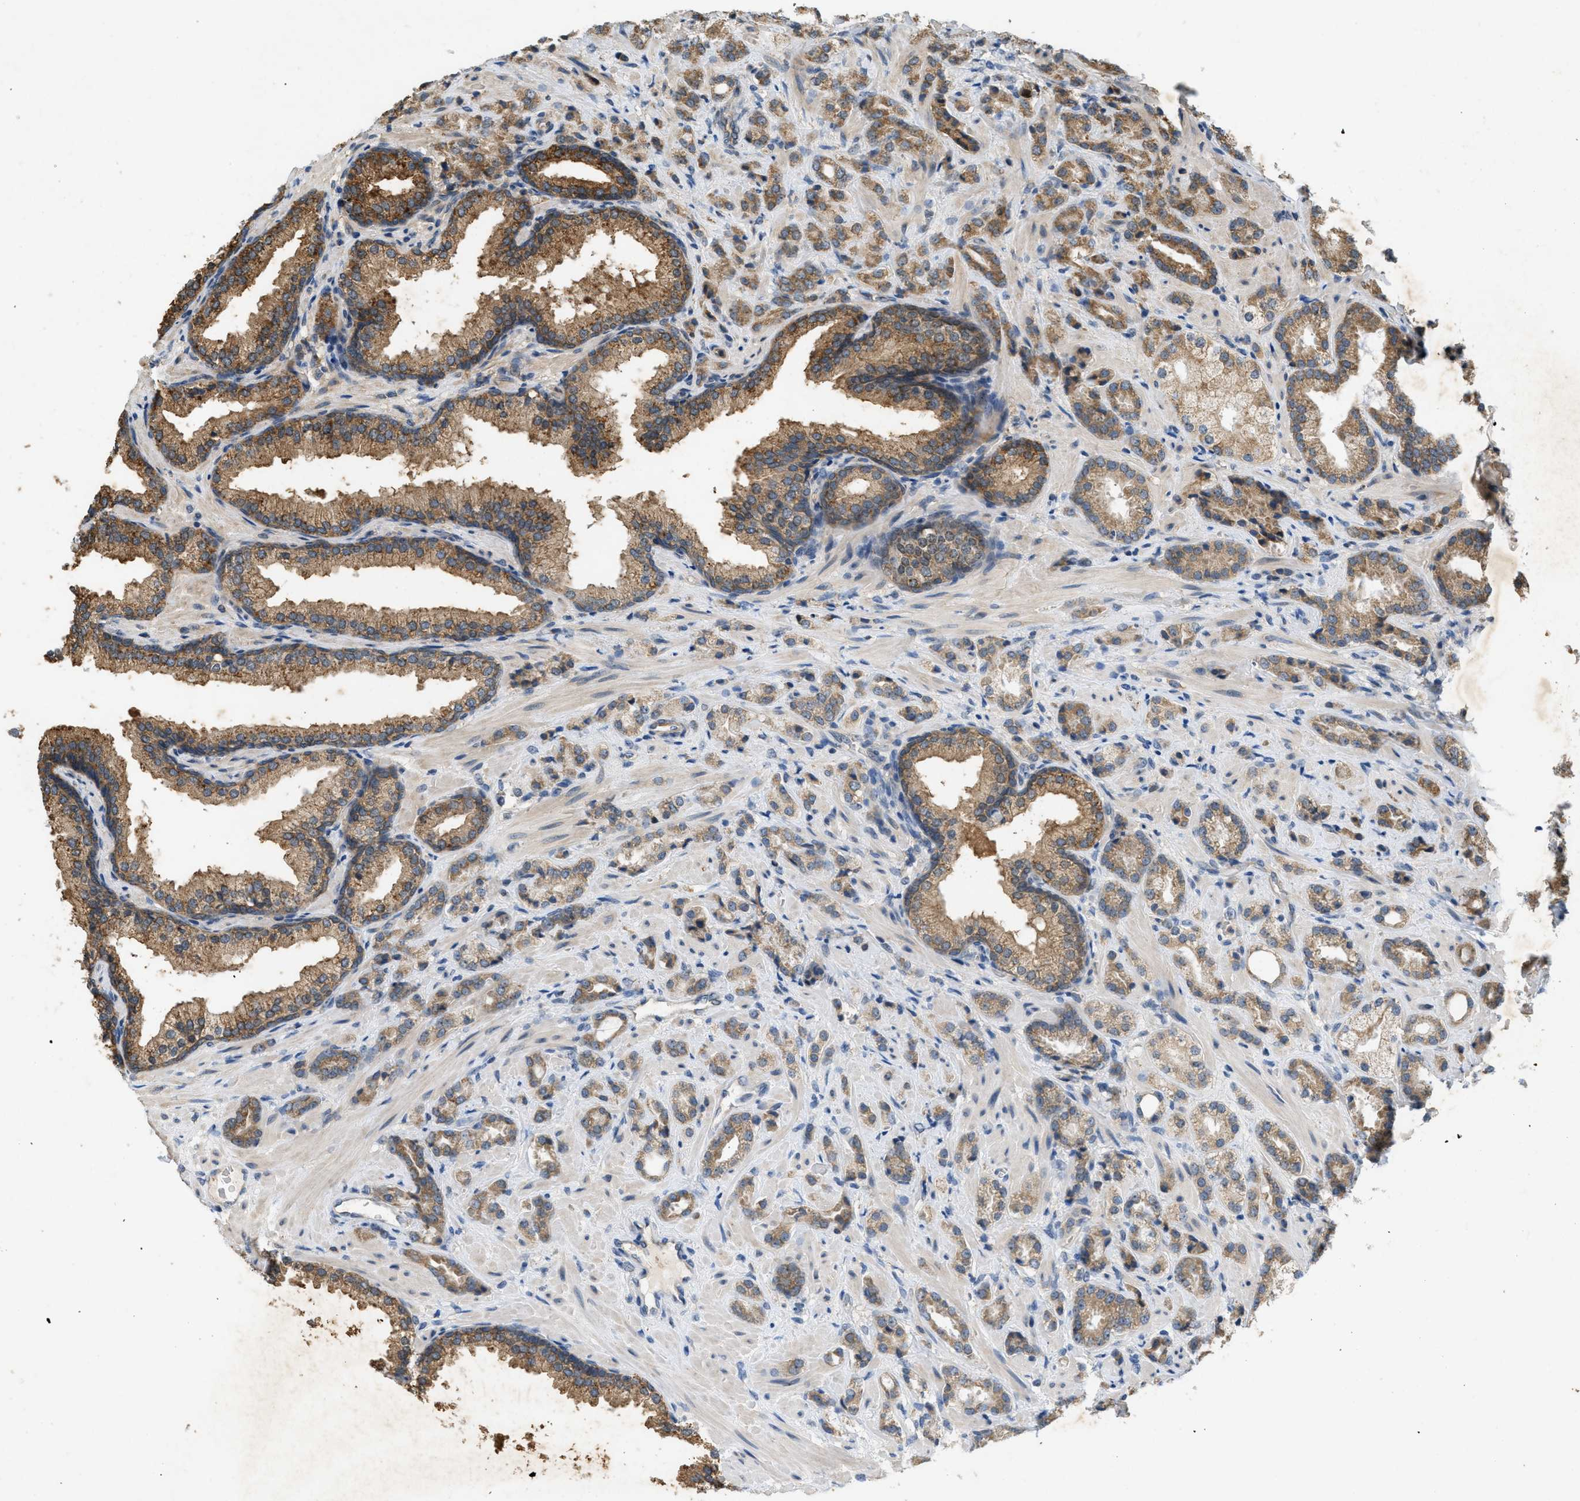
{"staining": {"intensity": "moderate", "quantity": ">75%", "location": "cytoplasmic/membranous"}, "tissue": "prostate cancer", "cell_type": "Tumor cells", "image_type": "cancer", "snomed": [{"axis": "morphology", "description": "Adenocarcinoma, High grade"}, {"axis": "topography", "description": "Prostate"}], "caption": "A photomicrograph of human high-grade adenocarcinoma (prostate) stained for a protein demonstrates moderate cytoplasmic/membranous brown staining in tumor cells.", "gene": "PPP1R15A", "patient": {"sex": "male", "age": 64}}